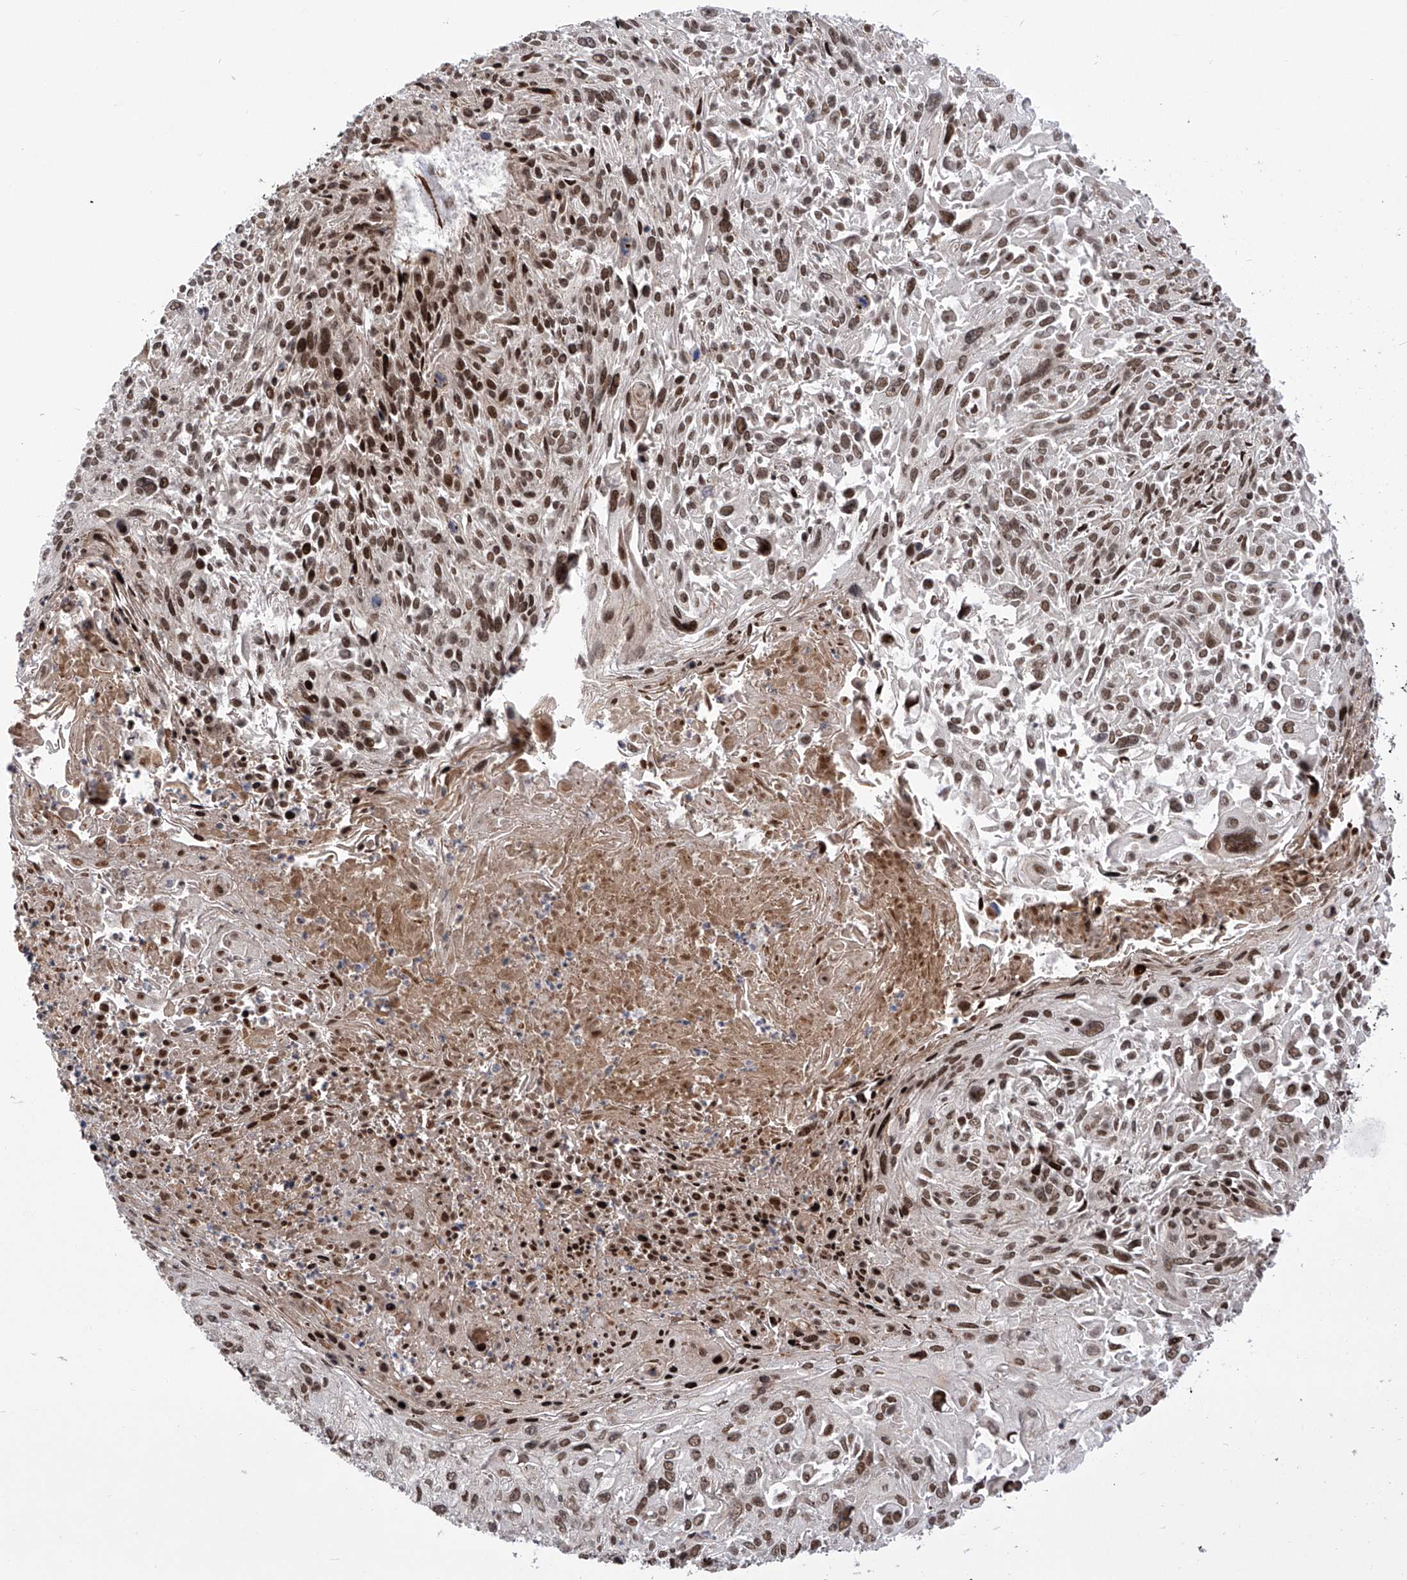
{"staining": {"intensity": "strong", "quantity": ">75%", "location": "nuclear"}, "tissue": "cervical cancer", "cell_type": "Tumor cells", "image_type": "cancer", "snomed": [{"axis": "morphology", "description": "Squamous cell carcinoma, NOS"}, {"axis": "topography", "description": "Cervix"}], "caption": "Cervical squamous cell carcinoma stained with a protein marker demonstrates strong staining in tumor cells.", "gene": "CEP290", "patient": {"sex": "female", "age": 51}}